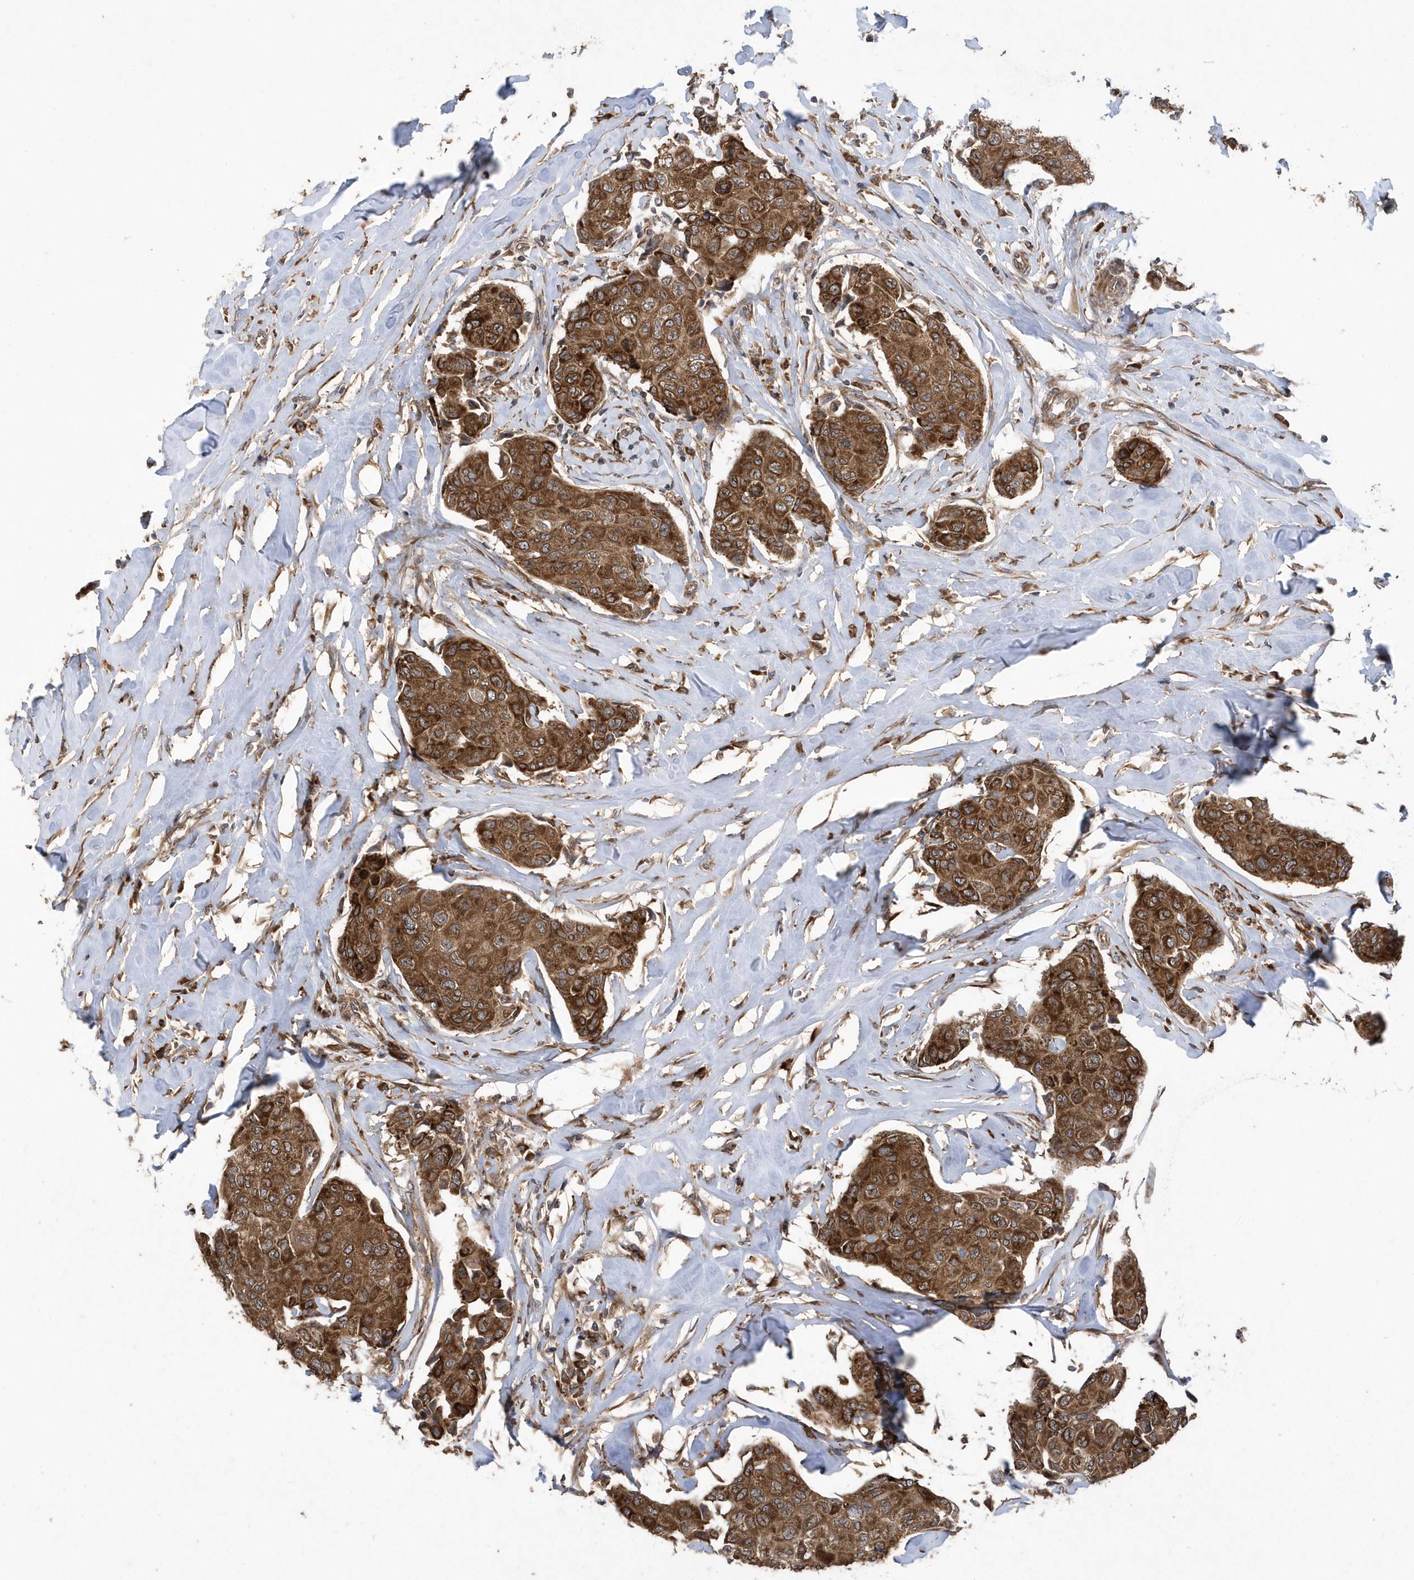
{"staining": {"intensity": "strong", "quantity": ">75%", "location": "cytoplasmic/membranous"}, "tissue": "breast cancer", "cell_type": "Tumor cells", "image_type": "cancer", "snomed": [{"axis": "morphology", "description": "Duct carcinoma"}, {"axis": "topography", "description": "Breast"}], "caption": "Protein expression analysis of breast cancer (intraductal carcinoma) shows strong cytoplasmic/membranous staining in about >75% of tumor cells.", "gene": "WASHC5", "patient": {"sex": "female", "age": 80}}